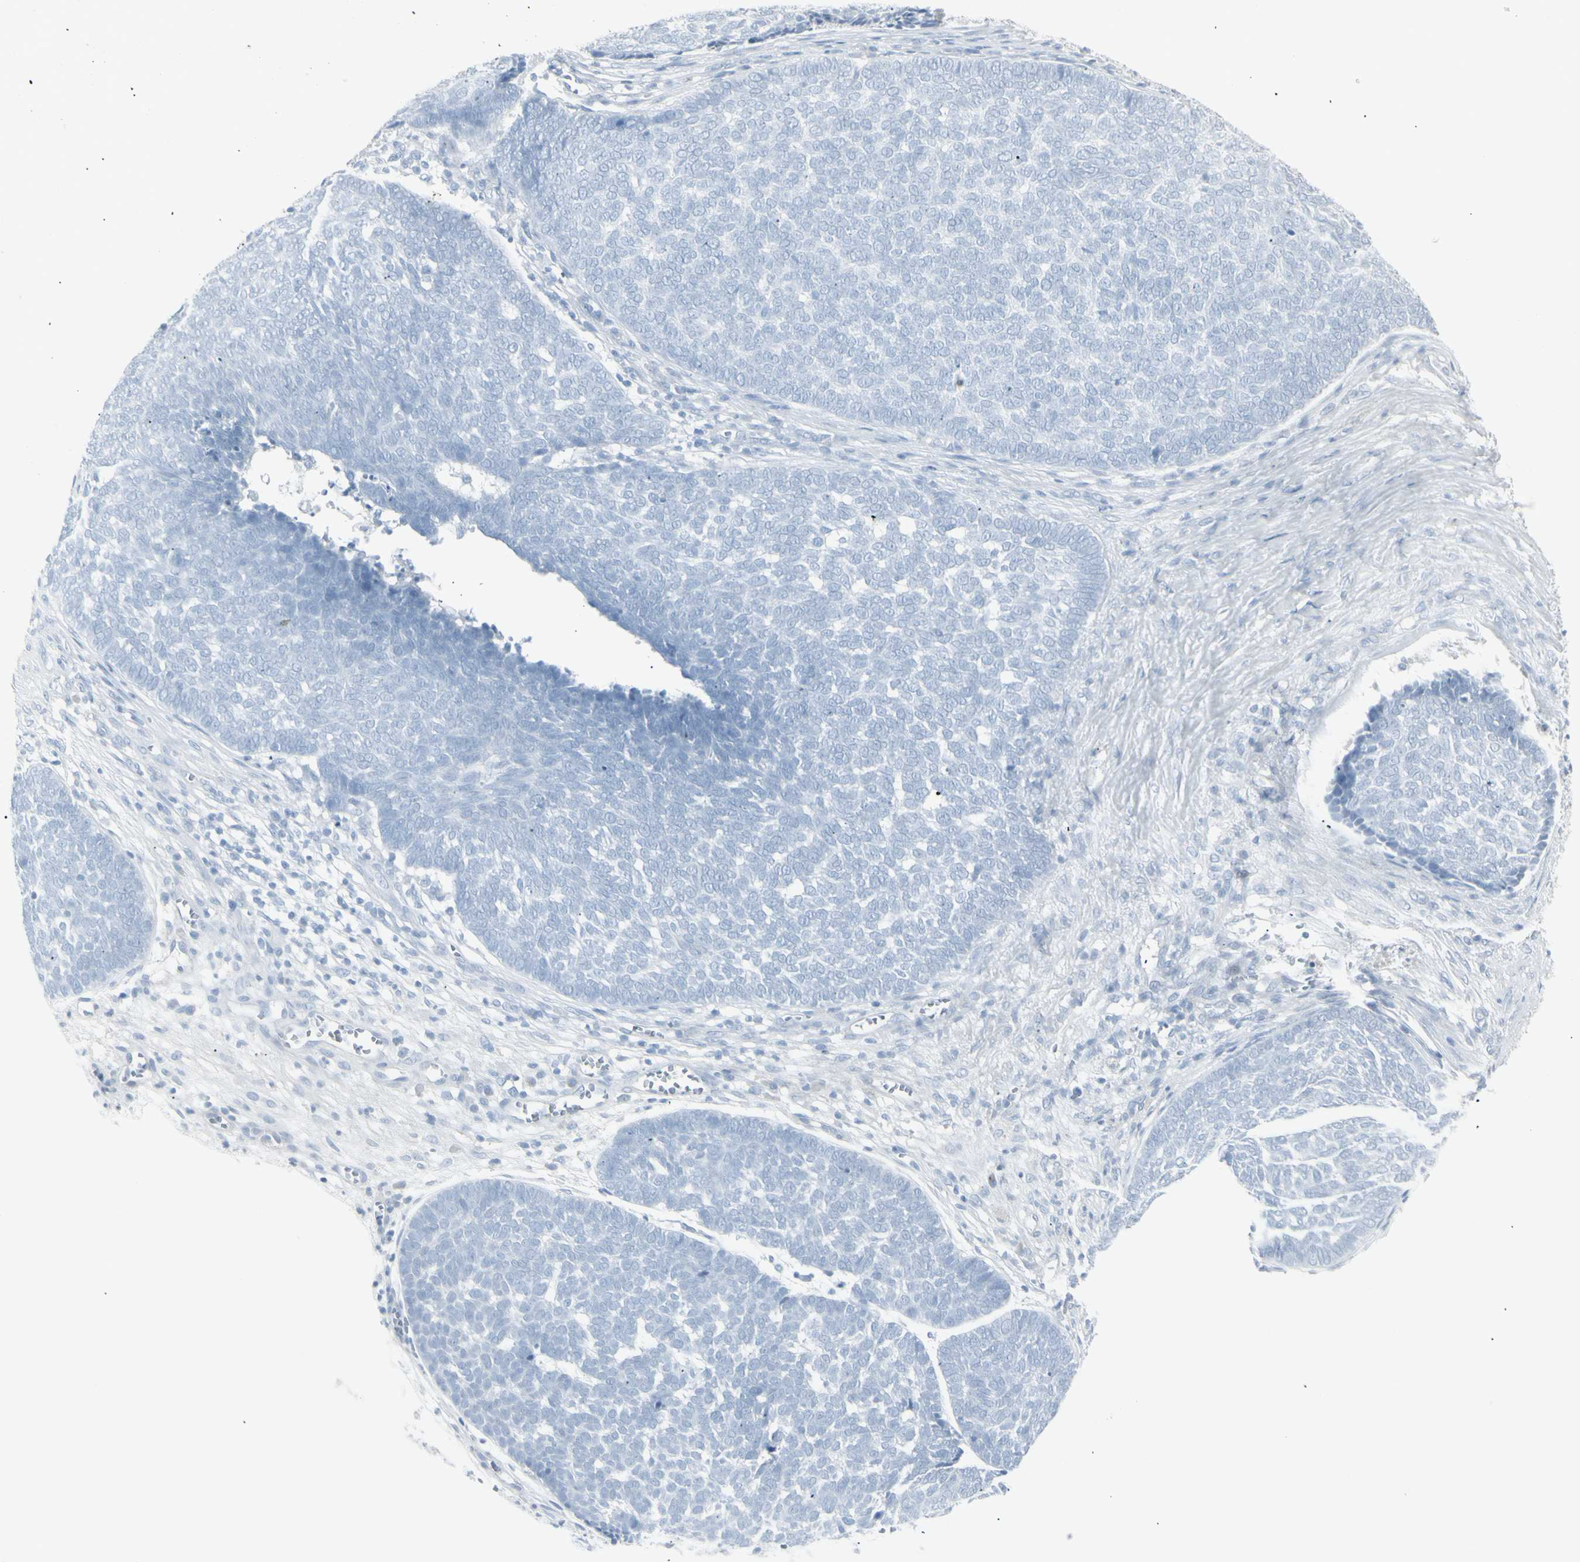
{"staining": {"intensity": "negative", "quantity": "none", "location": "none"}, "tissue": "skin cancer", "cell_type": "Tumor cells", "image_type": "cancer", "snomed": [{"axis": "morphology", "description": "Basal cell carcinoma"}, {"axis": "topography", "description": "Skin"}], "caption": "The micrograph demonstrates no staining of tumor cells in skin cancer (basal cell carcinoma).", "gene": "YBX2", "patient": {"sex": "male", "age": 84}}